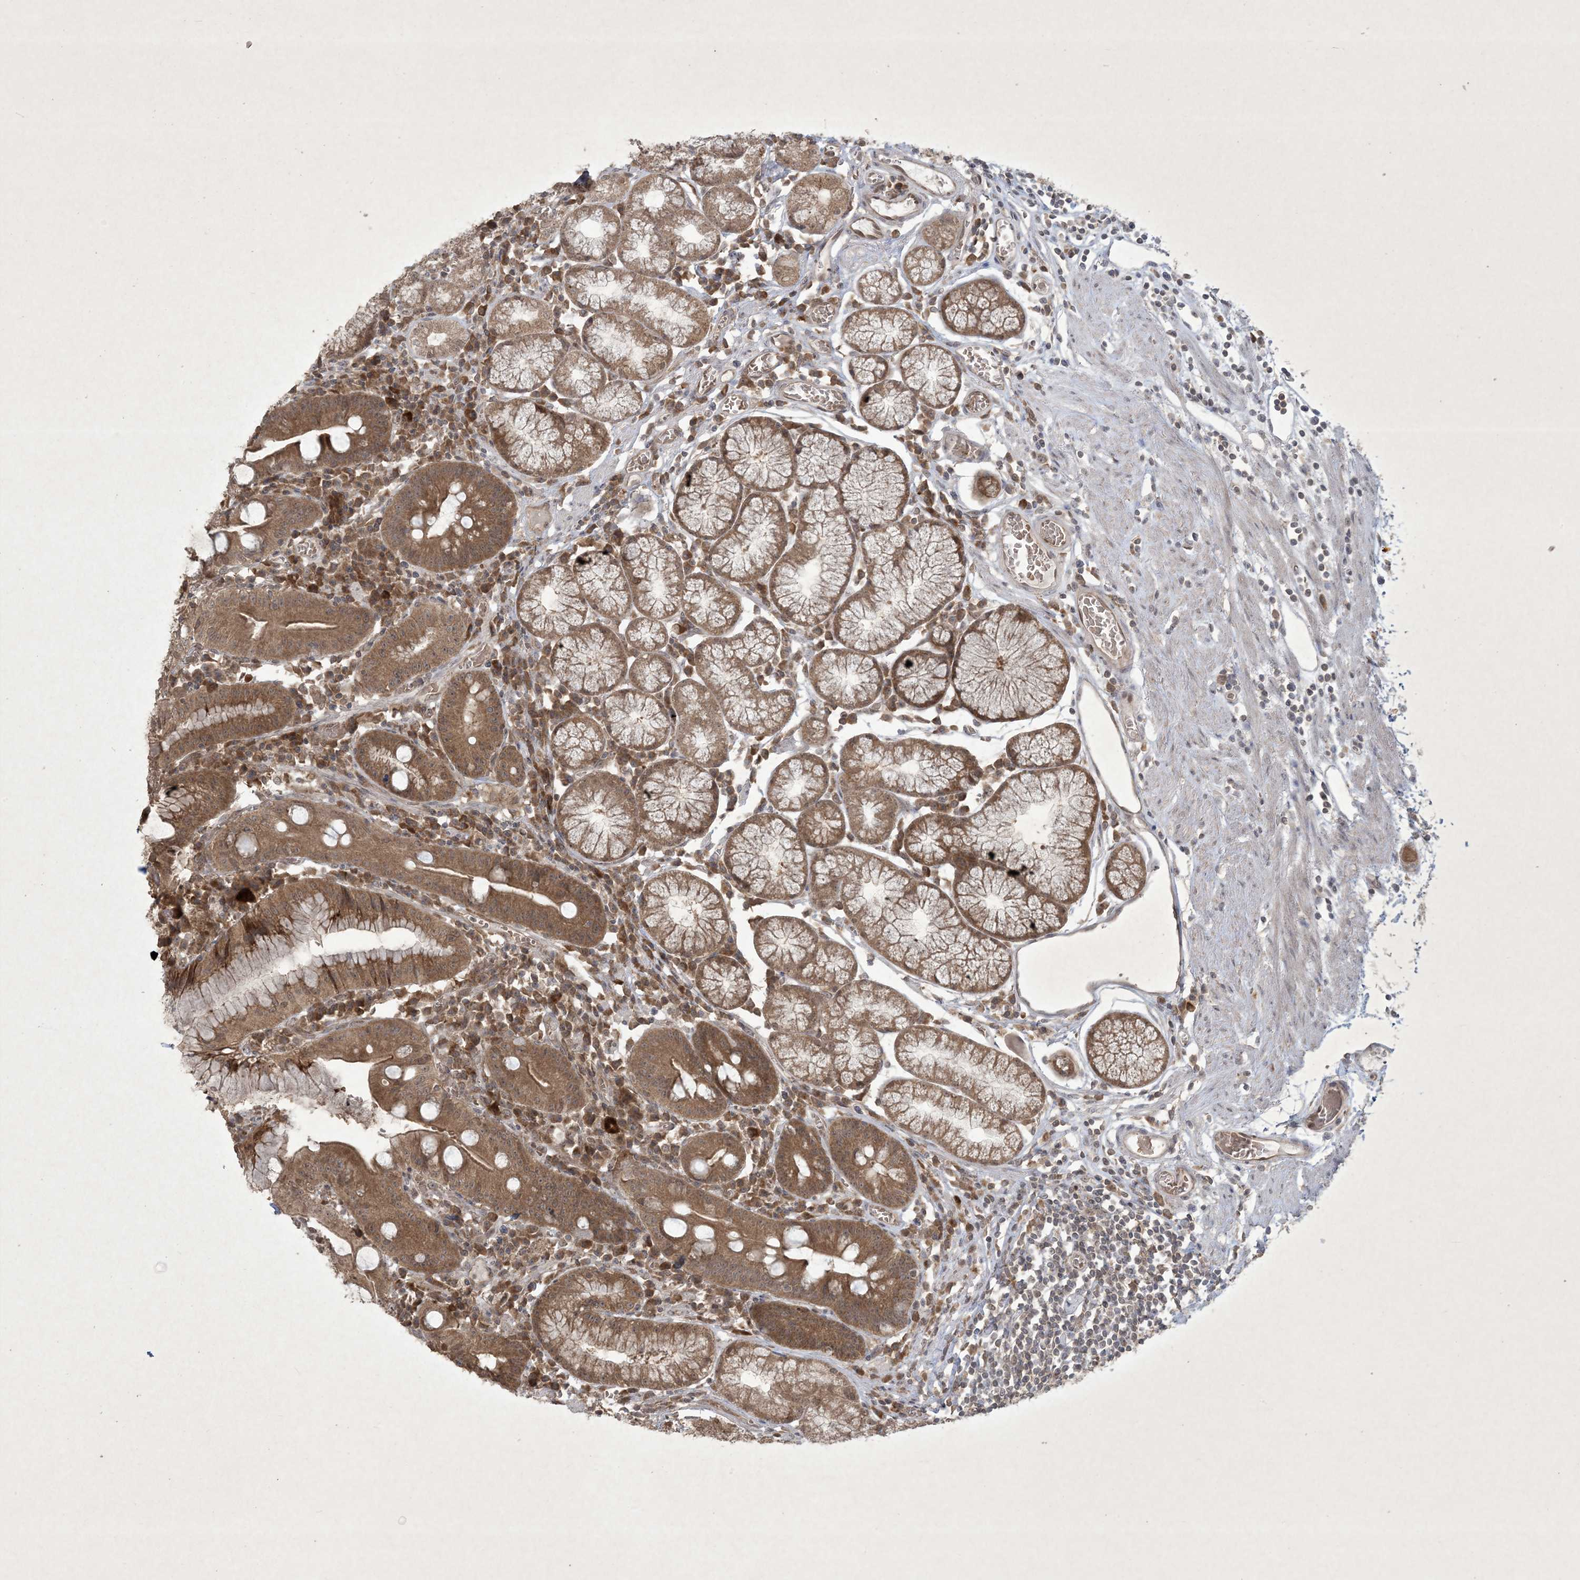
{"staining": {"intensity": "moderate", "quantity": ">75%", "location": "cytoplasmic/membranous,nuclear"}, "tissue": "stomach", "cell_type": "Glandular cells", "image_type": "normal", "snomed": [{"axis": "morphology", "description": "Normal tissue, NOS"}, {"axis": "topography", "description": "Stomach"}], "caption": "High-magnification brightfield microscopy of benign stomach stained with DAB (brown) and counterstained with hematoxylin (blue). glandular cells exhibit moderate cytoplasmic/membranous,nuclear staining is seen in about>75% of cells.", "gene": "NRBP2", "patient": {"sex": "male", "age": 55}}